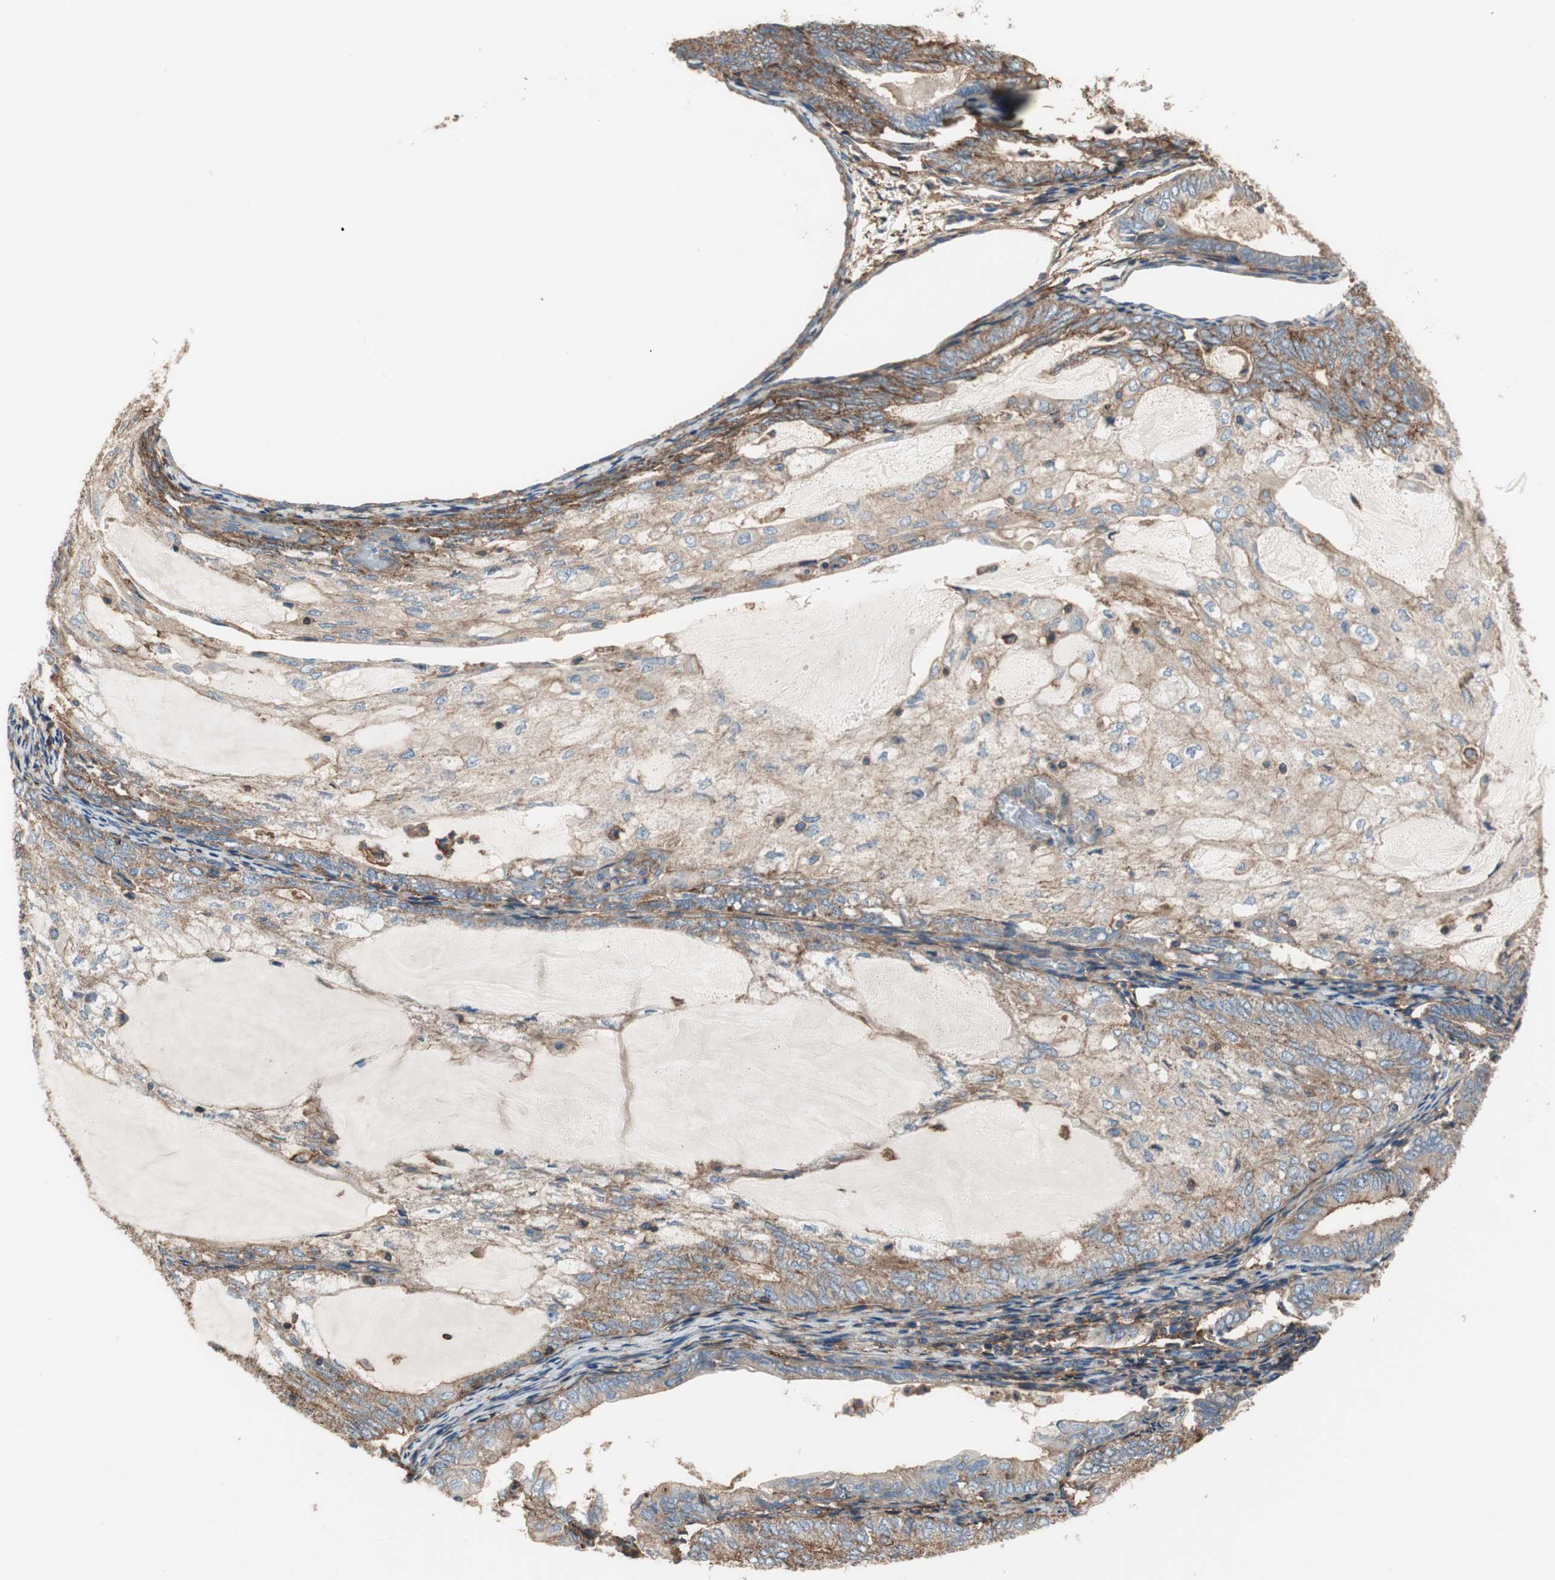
{"staining": {"intensity": "moderate", "quantity": ">75%", "location": "cytoplasmic/membranous"}, "tissue": "endometrial cancer", "cell_type": "Tumor cells", "image_type": "cancer", "snomed": [{"axis": "morphology", "description": "Adenocarcinoma, NOS"}, {"axis": "topography", "description": "Endometrium"}], "caption": "Brown immunohistochemical staining in human endometrial cancer (adenocarcinoma) exhibits moderate cytoplasmic/membranous positivity in about >75% of tumor cells.", "gene": "IL1RL1", "patient": {"sex": "female", "age": 81}}